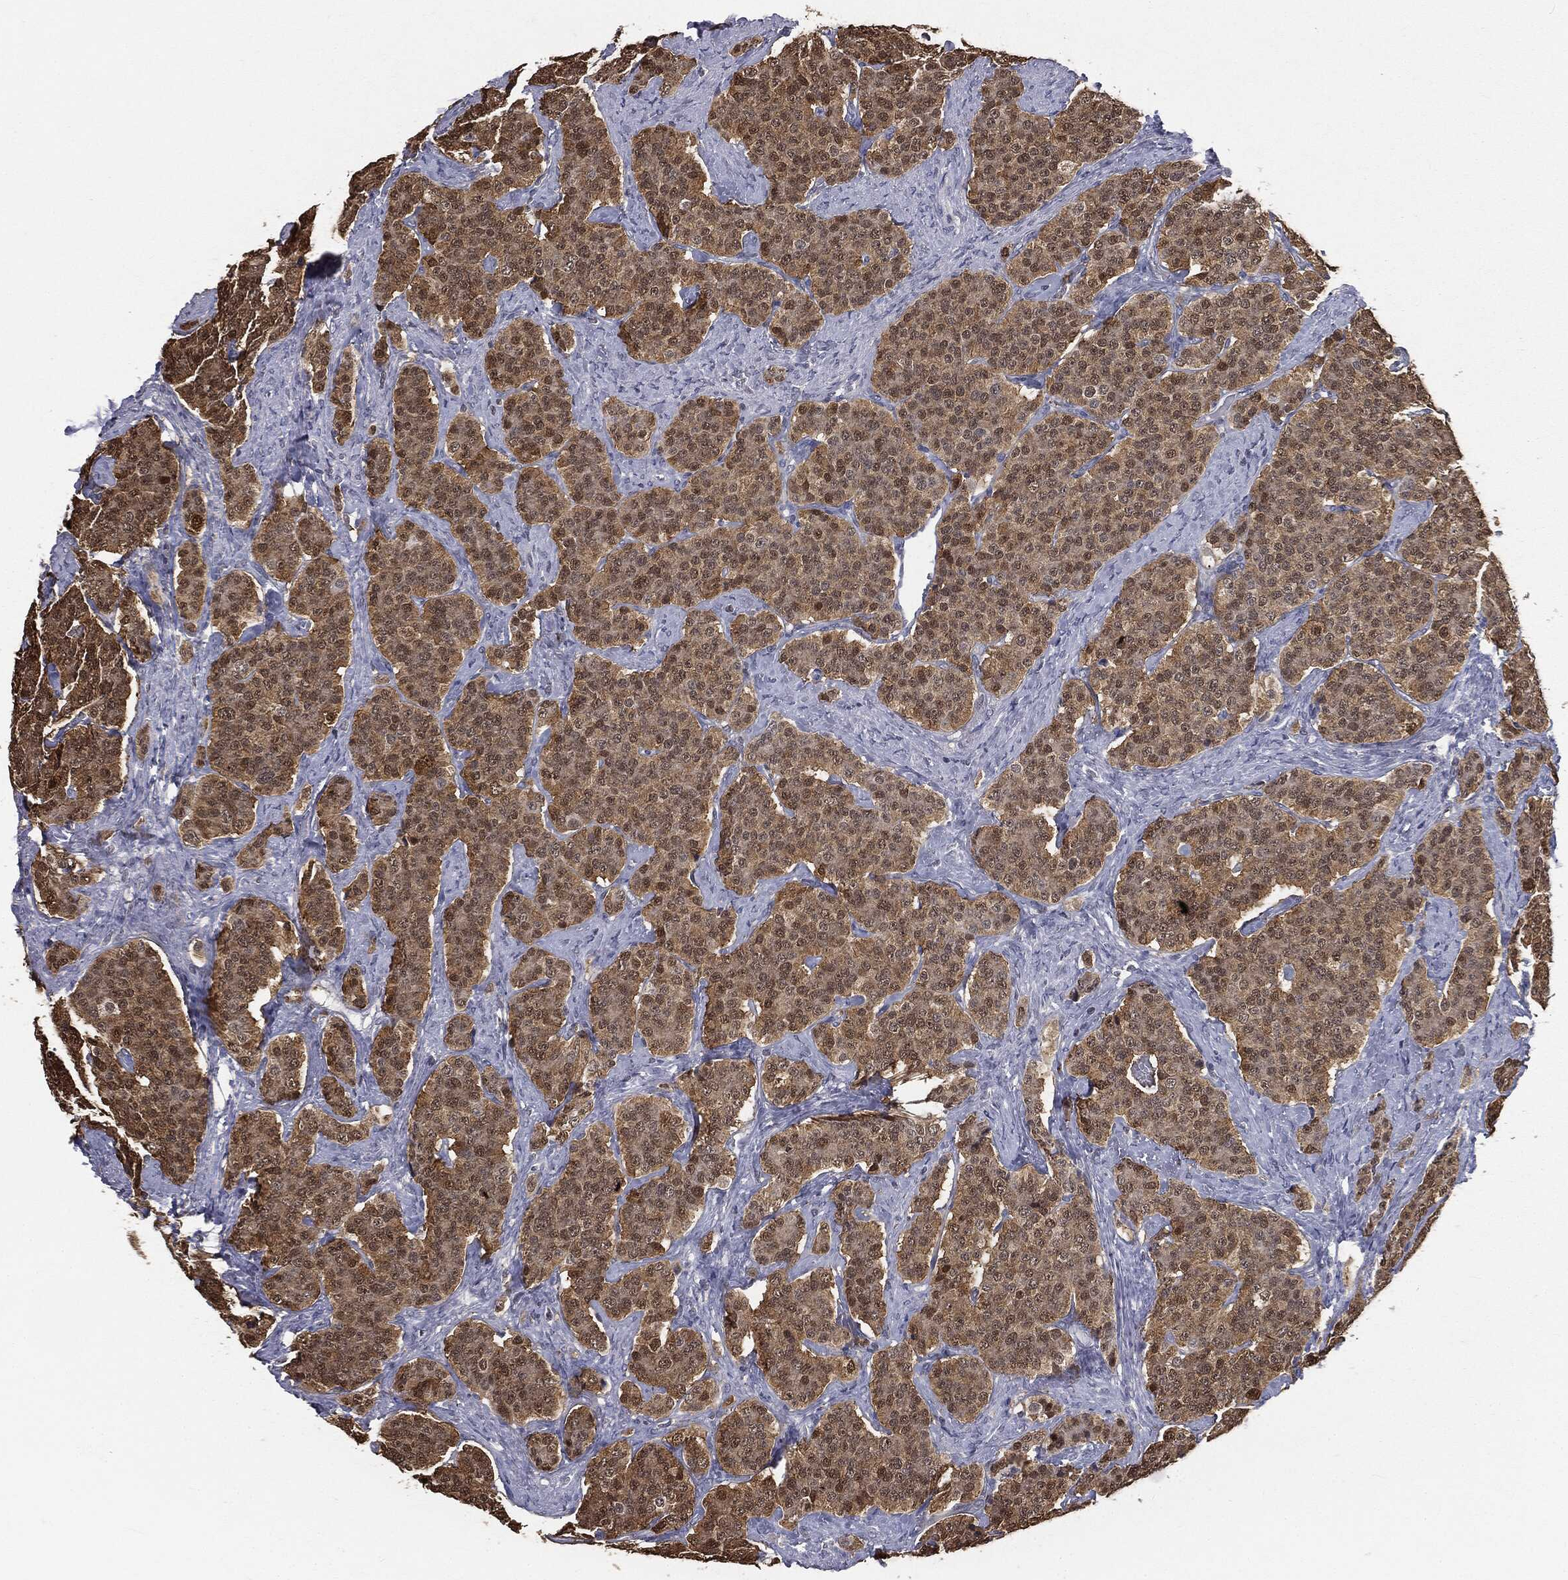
{"staining": {"intensity": "moderate", "quantity": ">75%", "location": "cytoplasmic/membranous,nuclear"}, "tissue": "carcinoid", "cell_type": "Tumor cells", "image_type": "cancer", "snomed": [{"axis": "morphology", "description": "Carcinoid, malignant, NOS"}, {"axis": "topography", "description": "Small intestine"}], "caption": "Carcinoid (malignant) was stained to show a protein in brown. There is medium levels of moderate cytoplasmic/membranous and nuclear expression in approximately >75% of tumor cells.", "gene": "SLC2A2", "patient": {"sex": "female", "age": 58}}